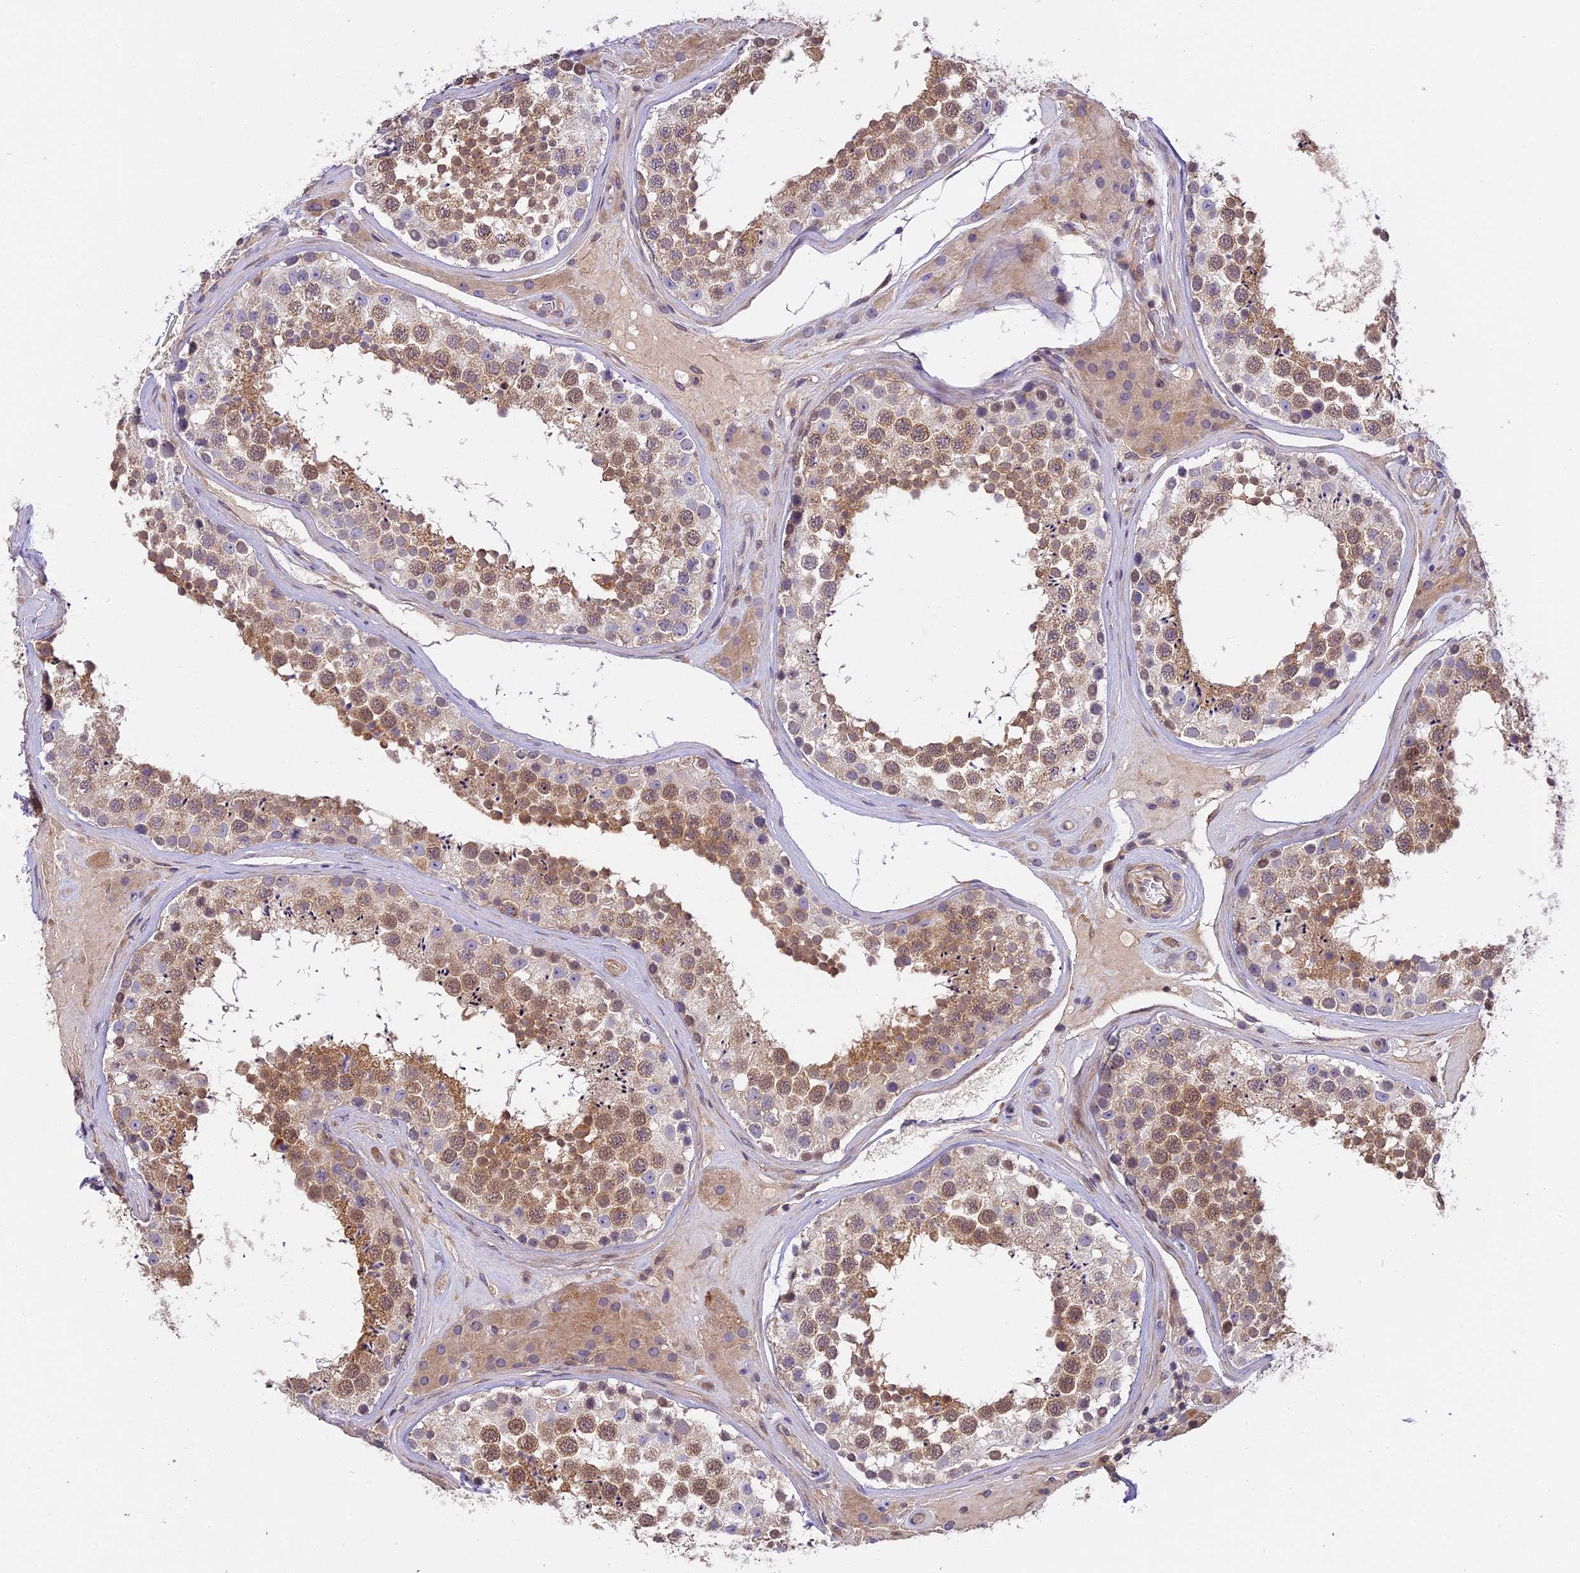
{"staining": {"intensity": "moderate", "quantity": "25%-75%", "location": "cytoplasmic/membranous"}, "tissue": "testis", "cell_type": "Cells in seminiferous ducts", "image_type": "normal", "snomed": [{"axis": "morphology", "description": "Normal tissue, NOS"}, {"axis": "topography", "description": "Testis"}], "caption": "Immunohistochemistry (IHC) histopathology image of benign testis stained for a protein (brown), which reveals medium levels of moderate cytoplasmic/membranous expression in about 25%-75% of cells in seminiferous ducts.", "gene": "FAM98C", "patient": {"sex": "male", "age": 46}}